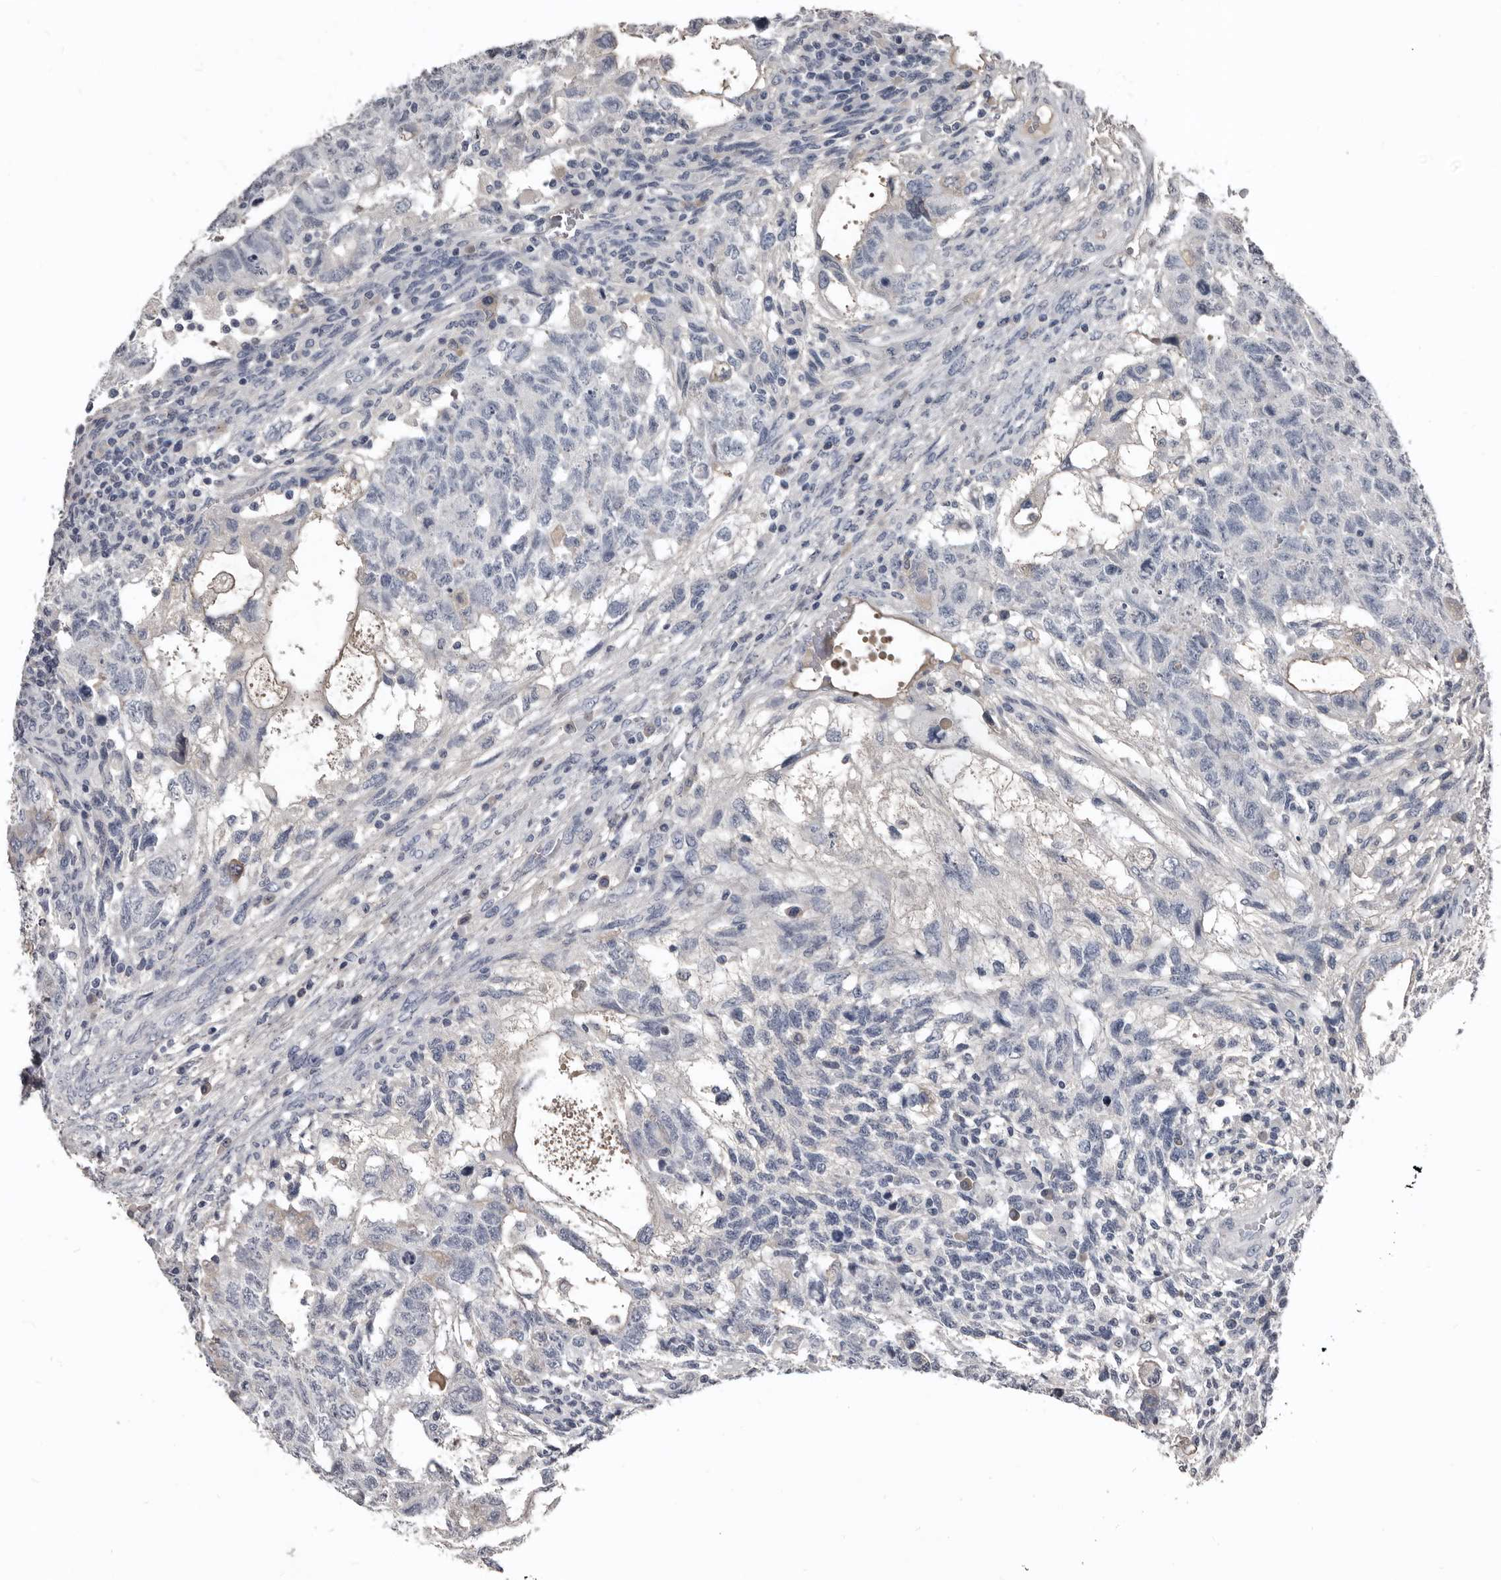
{"staining": {"intensity": "weak", "quantity": "<25%", "location": "cytoplasmic/membranous"}, "tissue": "testis cancer", "cell_type": "Tumor cells", "image_type": "cancer", "snomed": [{"axis": "morphology", "description": "Normal tissue, NOS"}, {"axis": "morphology", "description": "Carcinoma, Embryonal, NOS"}, {"axis": "topography", "description": "Testis"}], "caption": "A high-resolution photomicrograph shows immunohistochemistry (IHC) staining of embryonal carcinoma (testis), which shows no significant positivity in tumor cells.", "gene": "GREB1", "patient": {"sex": "male", "age": 36}}